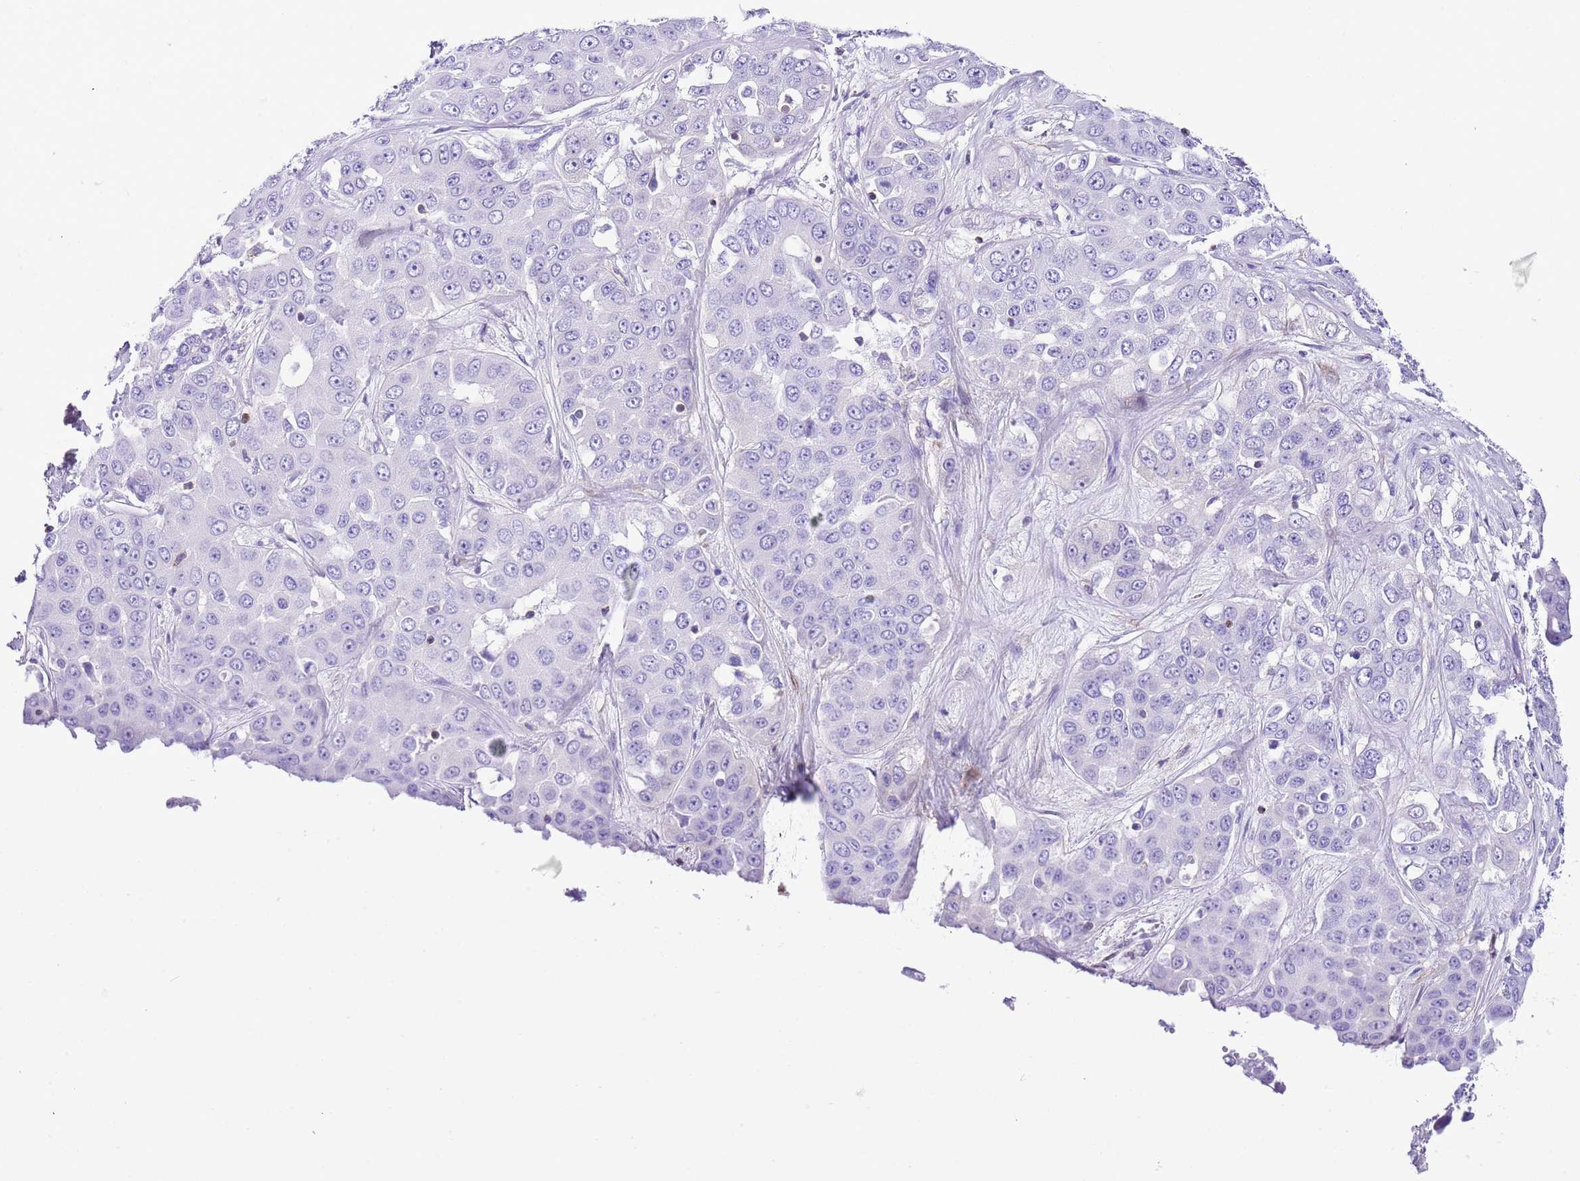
{"staining": {"intensity": "negative", "quantity": "none", "location": "none"}, "tissue": "liver cancer", "cell_type": "Tumor cells", "image_type": "cancer", "snomed": [{"axis": "morphology", "description": "Cholangiocarcinoma"}, {"axis": "topography", "description": "Liver"}], "caption": "Liver cancer (cholangiocarcinoma) was stained to show a protein in brown. There is no significant staining in tumor cells.", "gene": "CNN2", "patient": {"sex": "female", "age": 52}}